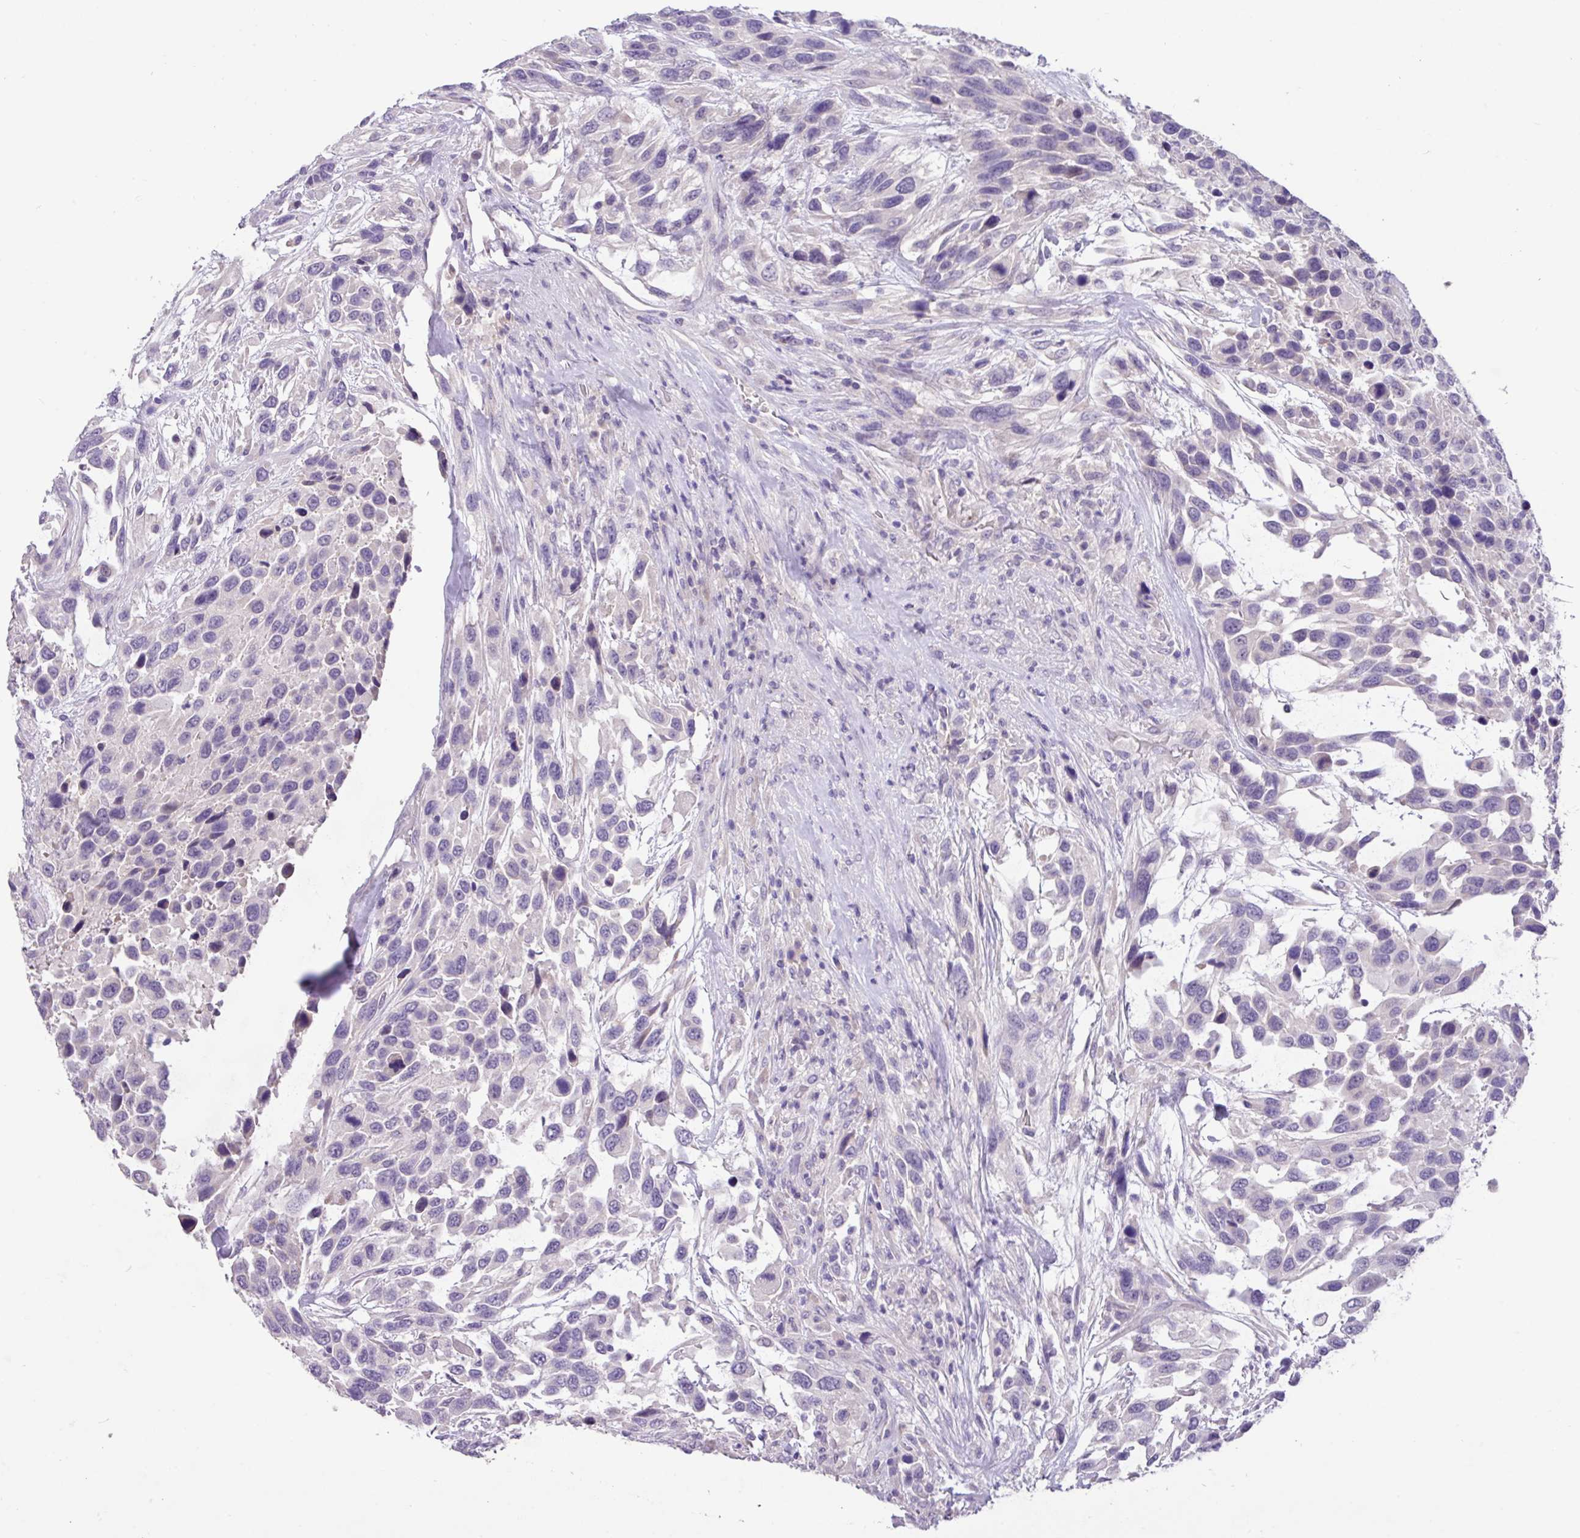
{"staining": {"intensity": "negative", "quantity": "none", "location": "none"}, "tissue": "urothelial cancer", "cell_type": "Tumor cells", "image_type": "cancer", "snomed": [{"axis": "morphology", "description": "Urothelial carcinoma, High grade"}, {"axis": "topography", "description": "Urinary bladder"}], "caption": "There is no significant positivity in tumor cells of high-grade urothelial carcinoma.", "gene": "PAX8", "patient": {"sex": "female", "age": 70}}